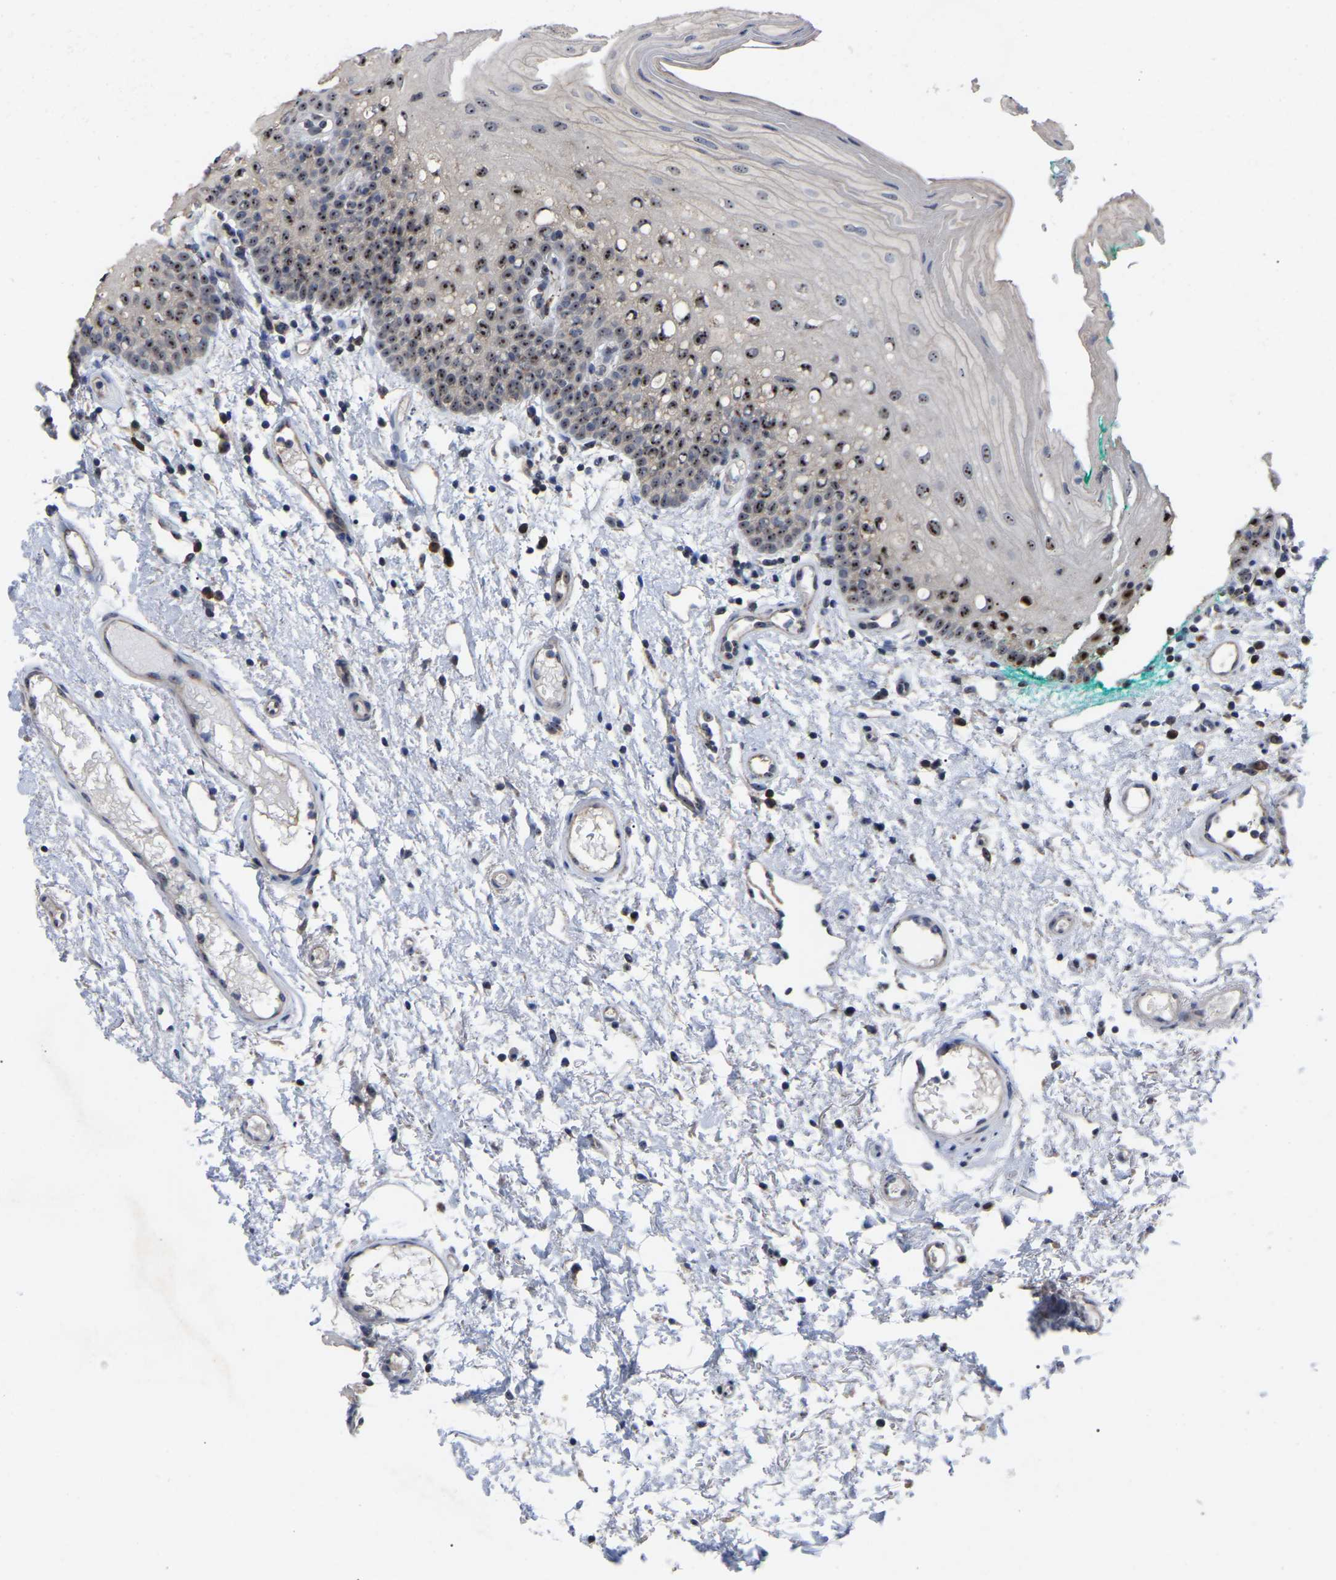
{"staining": {"intensity": "strong", "quantity": "25%-75%", "location": "nuclear"}, "tissue": "oral mucosa", "cell_type": "Squamous epithelial cells", "image_type": "normal", "snomed": [{"axis": "morphology", "description": "Normal tissue, NOS"}, {"axis": "morphology", "description": "Squamous cell carcinoma, NOS"}, {"axis": "topography", "description": "Oral tissue"}, {"axis": "topography", "description": "Salivary gland"}, {"axis": "topography", "description": "Head-Neck"}], "caption": "DAB immunohistochemical staining of normal oral mucosa reveals strong nuclear protein positivity in about 25%-75% of squamous epithelial cells. Nuclei are stained in blue.", "gene": "NOP53", "patient": {"sex": "female", "age": 62}}